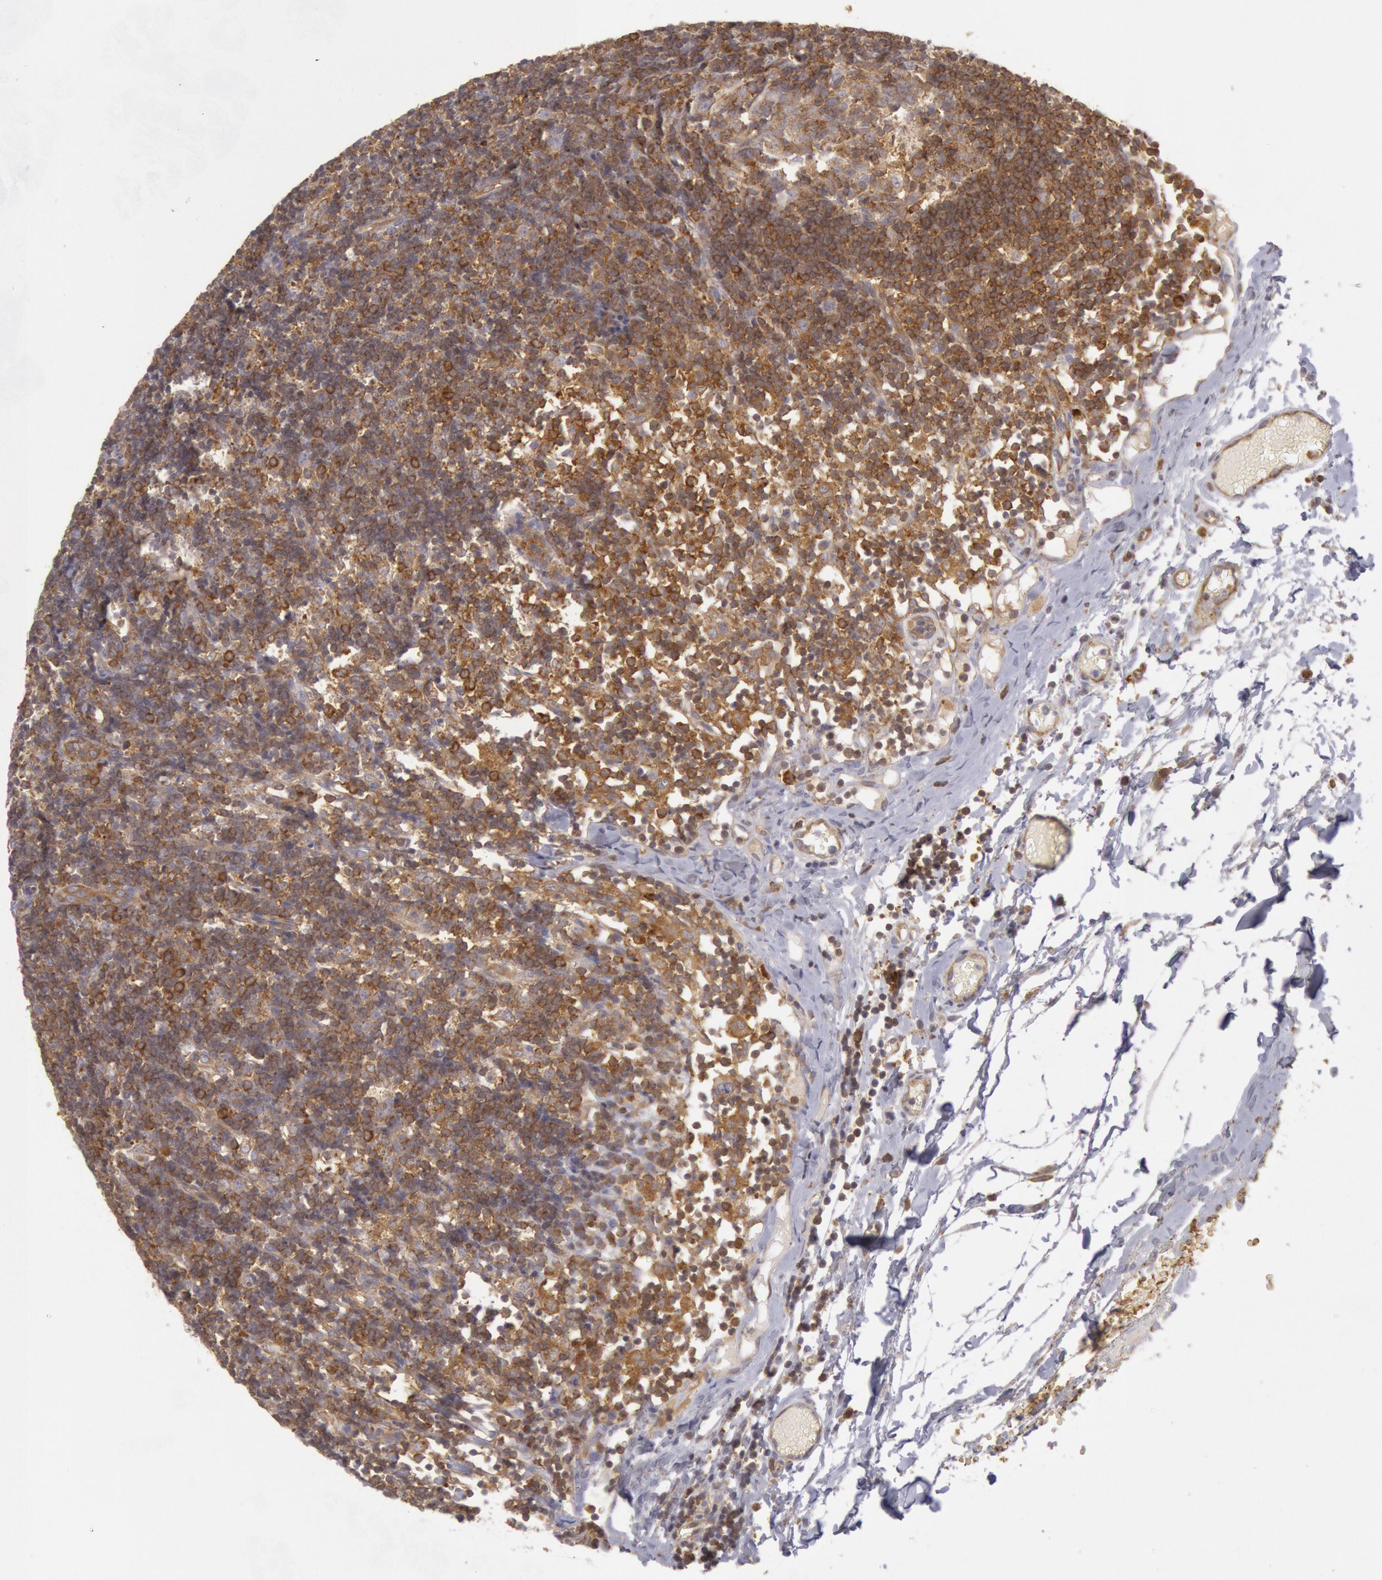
{"staining": {"intensity": "moderate", "quantity": ">75%", "location": "cytoplasmic/membranous"}, "tissue": "lymph node", "cell_type": "Germinal center cells", "image_type": "normal", "snomed": [{"axis": "morphology", "description": "Normal tissue, NOS"}, {"axis": "morphology", "description": "Inflammation, NOS"}, {"axis": "topography", "description": "Lymph node"}, {"axis": "topography", "description": "Salivary gland"}], "caption": "Moderate cytoplasmic/membranous expression for a protein is seen in about >75% of germinal center cells of normal lymph node using immunohistochemistry.", "gene": "IKBKB", "patient": {"sex": "male", "age": 3}}